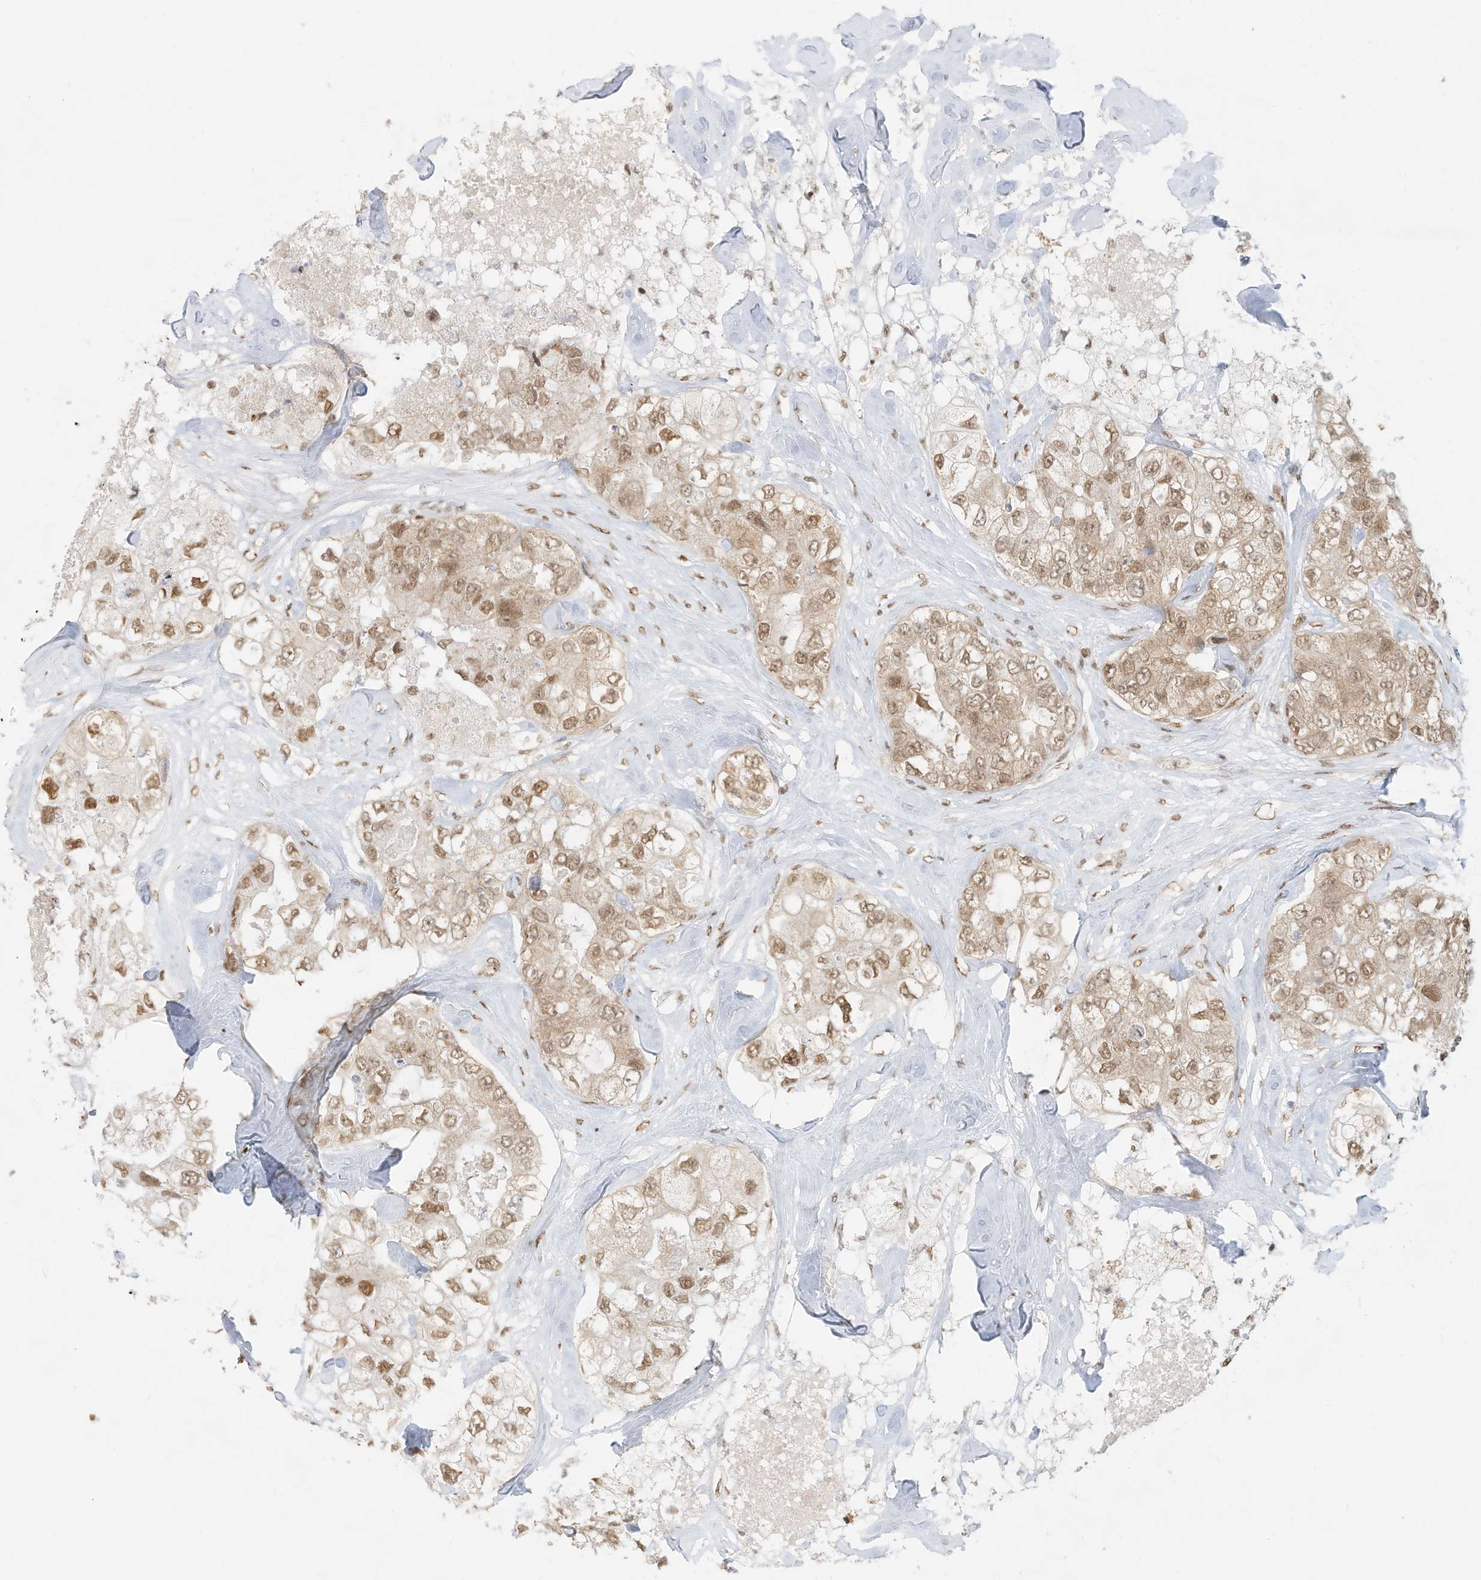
{"staining": {"intensity": "moderate", "quantity": ">75%", "location": "cytoplasmic/membranous,nuclear"}, "tissue": "breast cancer", "cell_type": "Tumor cells", "image_type": "cancer", "snomed": [{"axis": "morphology", "description": "Duct carcinoma"}, {"axis": "topography", "description": "Breast"}], "caption": "About >75% of tumor cells in infiltrating ductal carcinoma (breast) demonstrate moderate cytoplasmic/membranous and nuclear protein staining as visualized by brown immunohistochemical staining.", "gene": "NHSL1", "patient": {"sex": "female", "age": 62}}